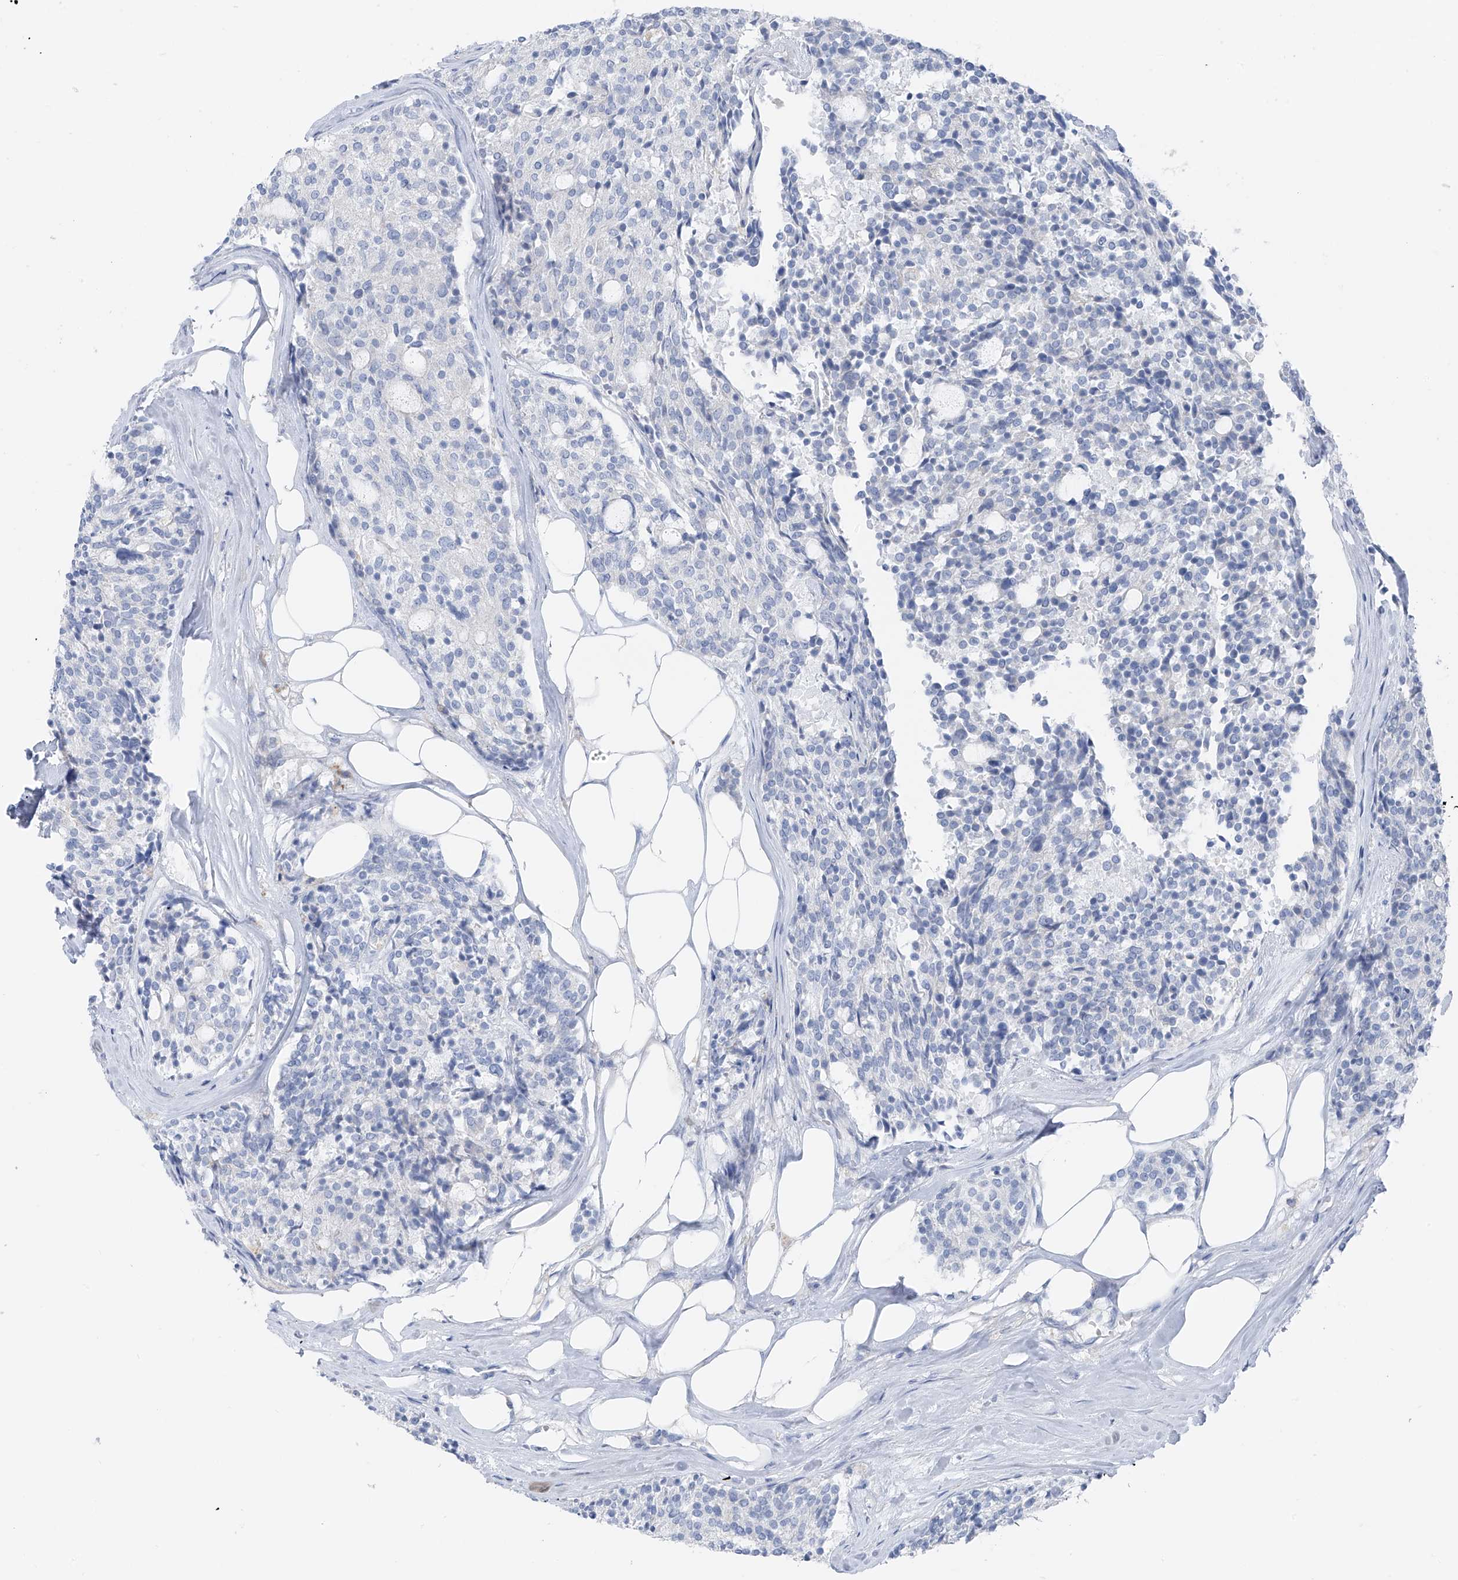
{"staining": {"intensity": "negative", "quantity": "none", "location": "none"}, "tissue": "carcinoid", "cell_type": "Tumor cells", "image_type": "cancer", "snomed": [{"axis": "morphology", "description": "Carcinoid, malignant, NOS"}, {"axis": "topography", "description": "Pancreas"}], "caption": "IHC of carcinoid reveals no expression in tumor cells.", "gene": "POMGNT2", "patient": {"sex": "female", "age": 54}}